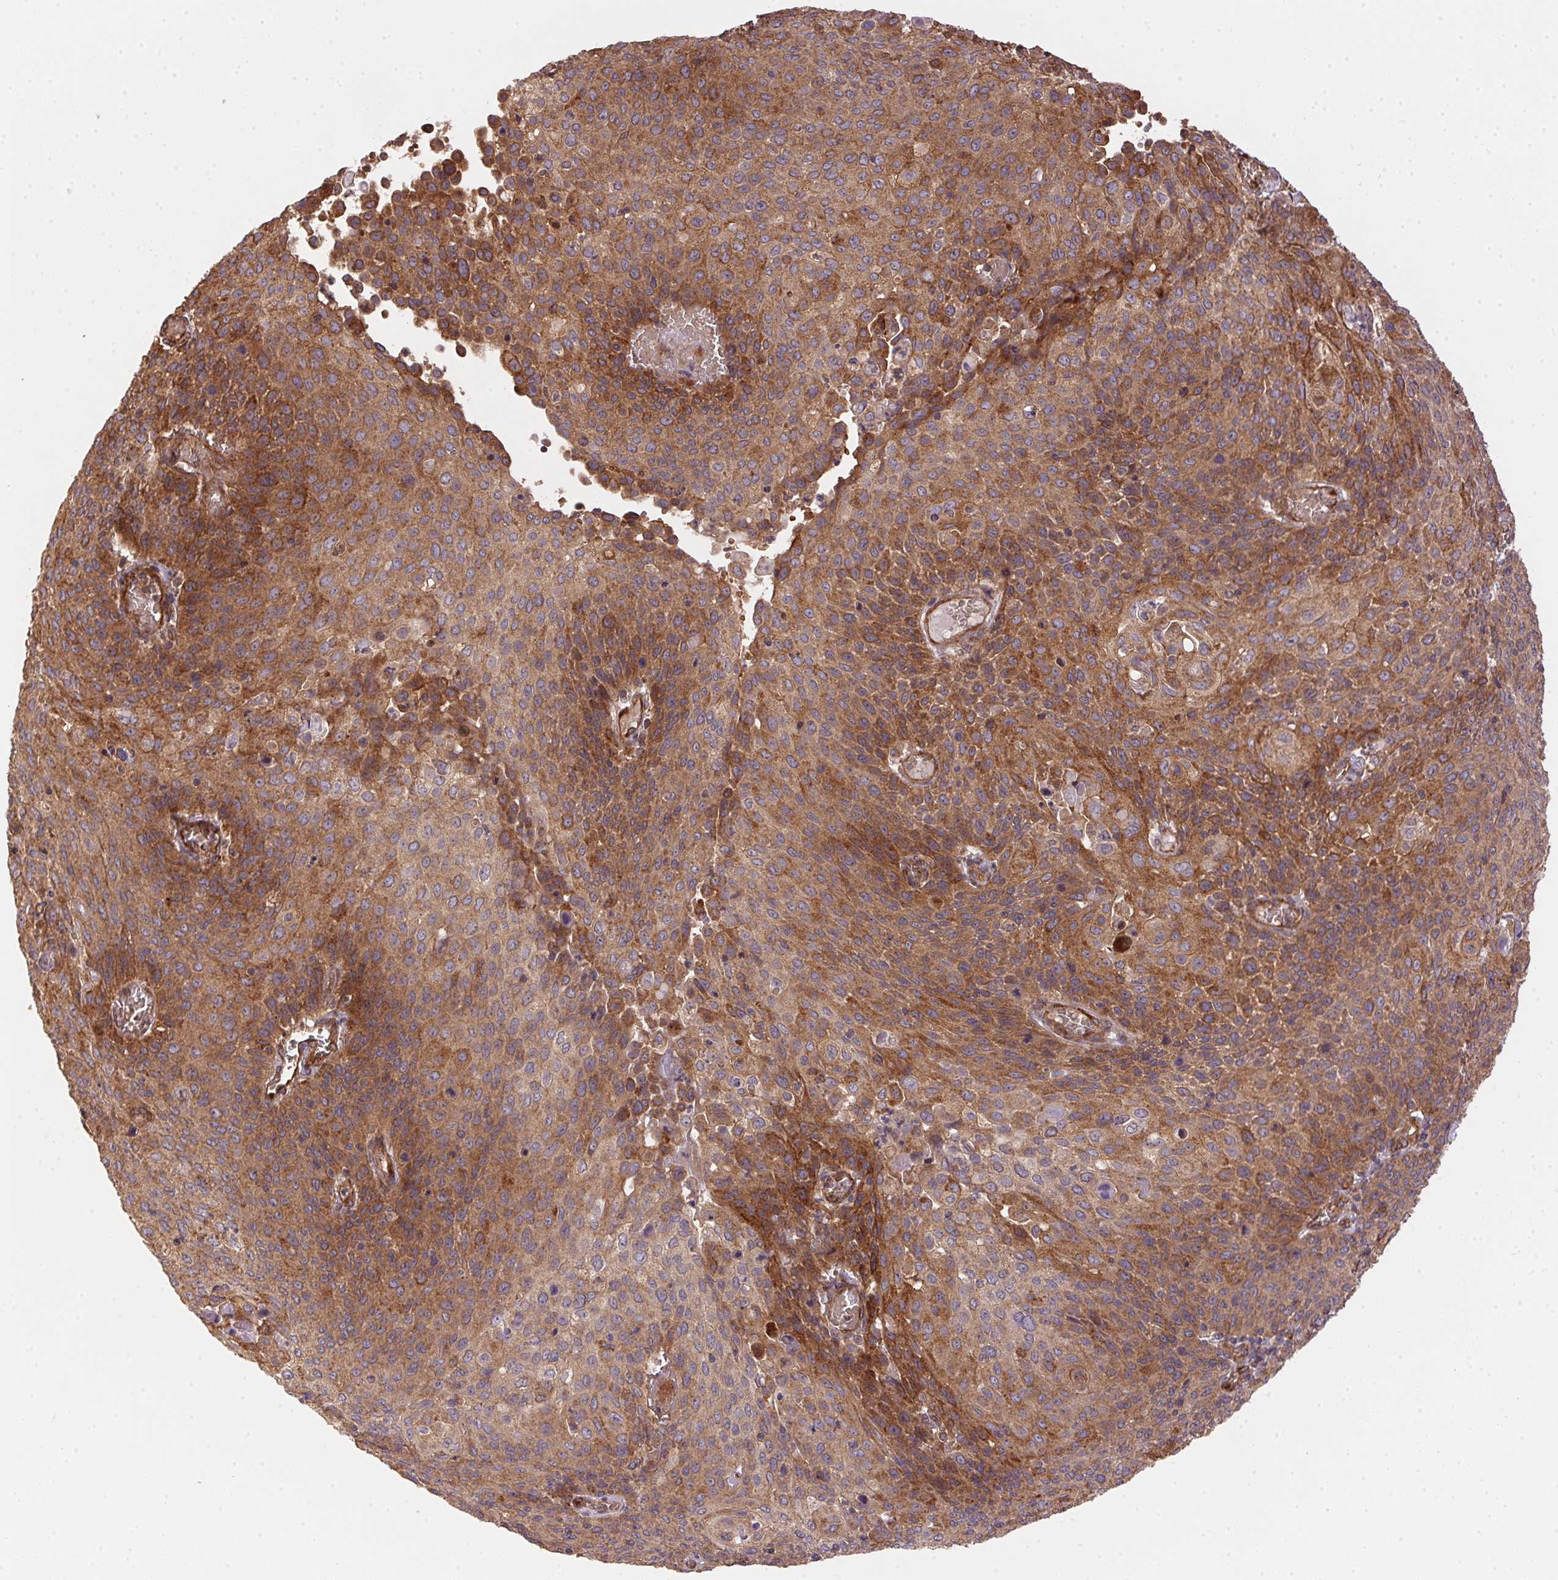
{"staining": {"intensity": "moderate", "quantity": "25%-75%", "location": "cytoplasmic/membranous"}, "tissue": "cervical cancer", "cell_type": "Tumor cells", "image_type": "cancer", "snomed": [{"axis": "morphology", "description": "Squamous cell carcinoma, NOS"}, {"axis": "topography", "description": "Cervix"}], "caption": "A micrograph of cervical cancer stained for a protein exhibits moderate cytoplasmic/membranous brown staining in tumor cells.", "gene": "USE1", "patient": {"sex": "female", "age": 65}}